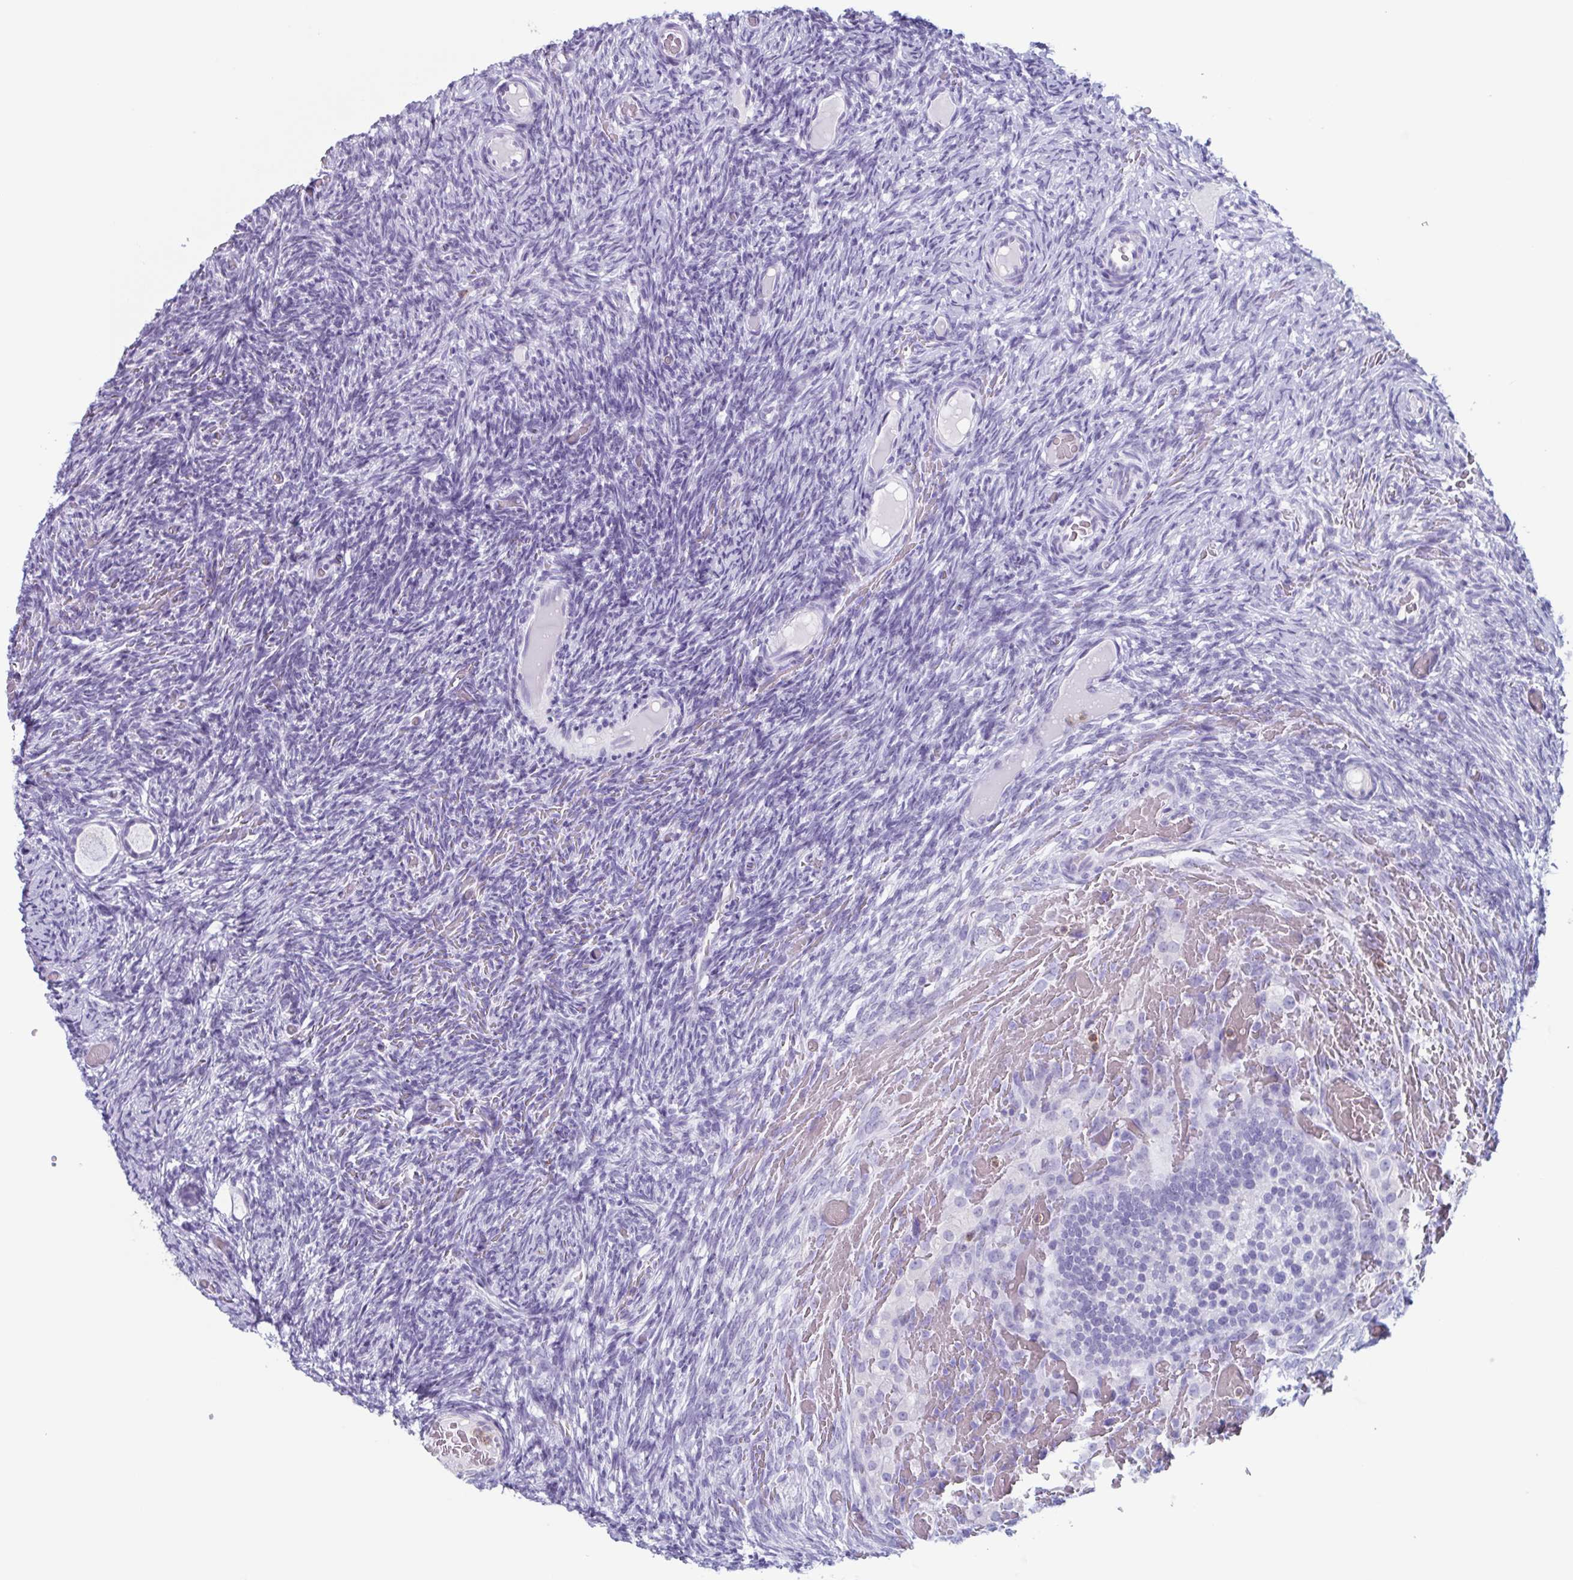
{"staining": {"intensity": "negative", "quantity": "none", "location": "none"}, "tissue": "ovary", "cell_type": "Follicle cells", "image_type": "normal", "snomed": [{"axis": "morphology", "description": "Normal tissue, NOS"}, {"axis": "topography", "description": "Ovary"}], "caption": "Immunohistochemical staining of benign ovary reveals no significant expression in follicle cells.", "gene": "BPI", "patient": {"sex": "female", "age": 34}}